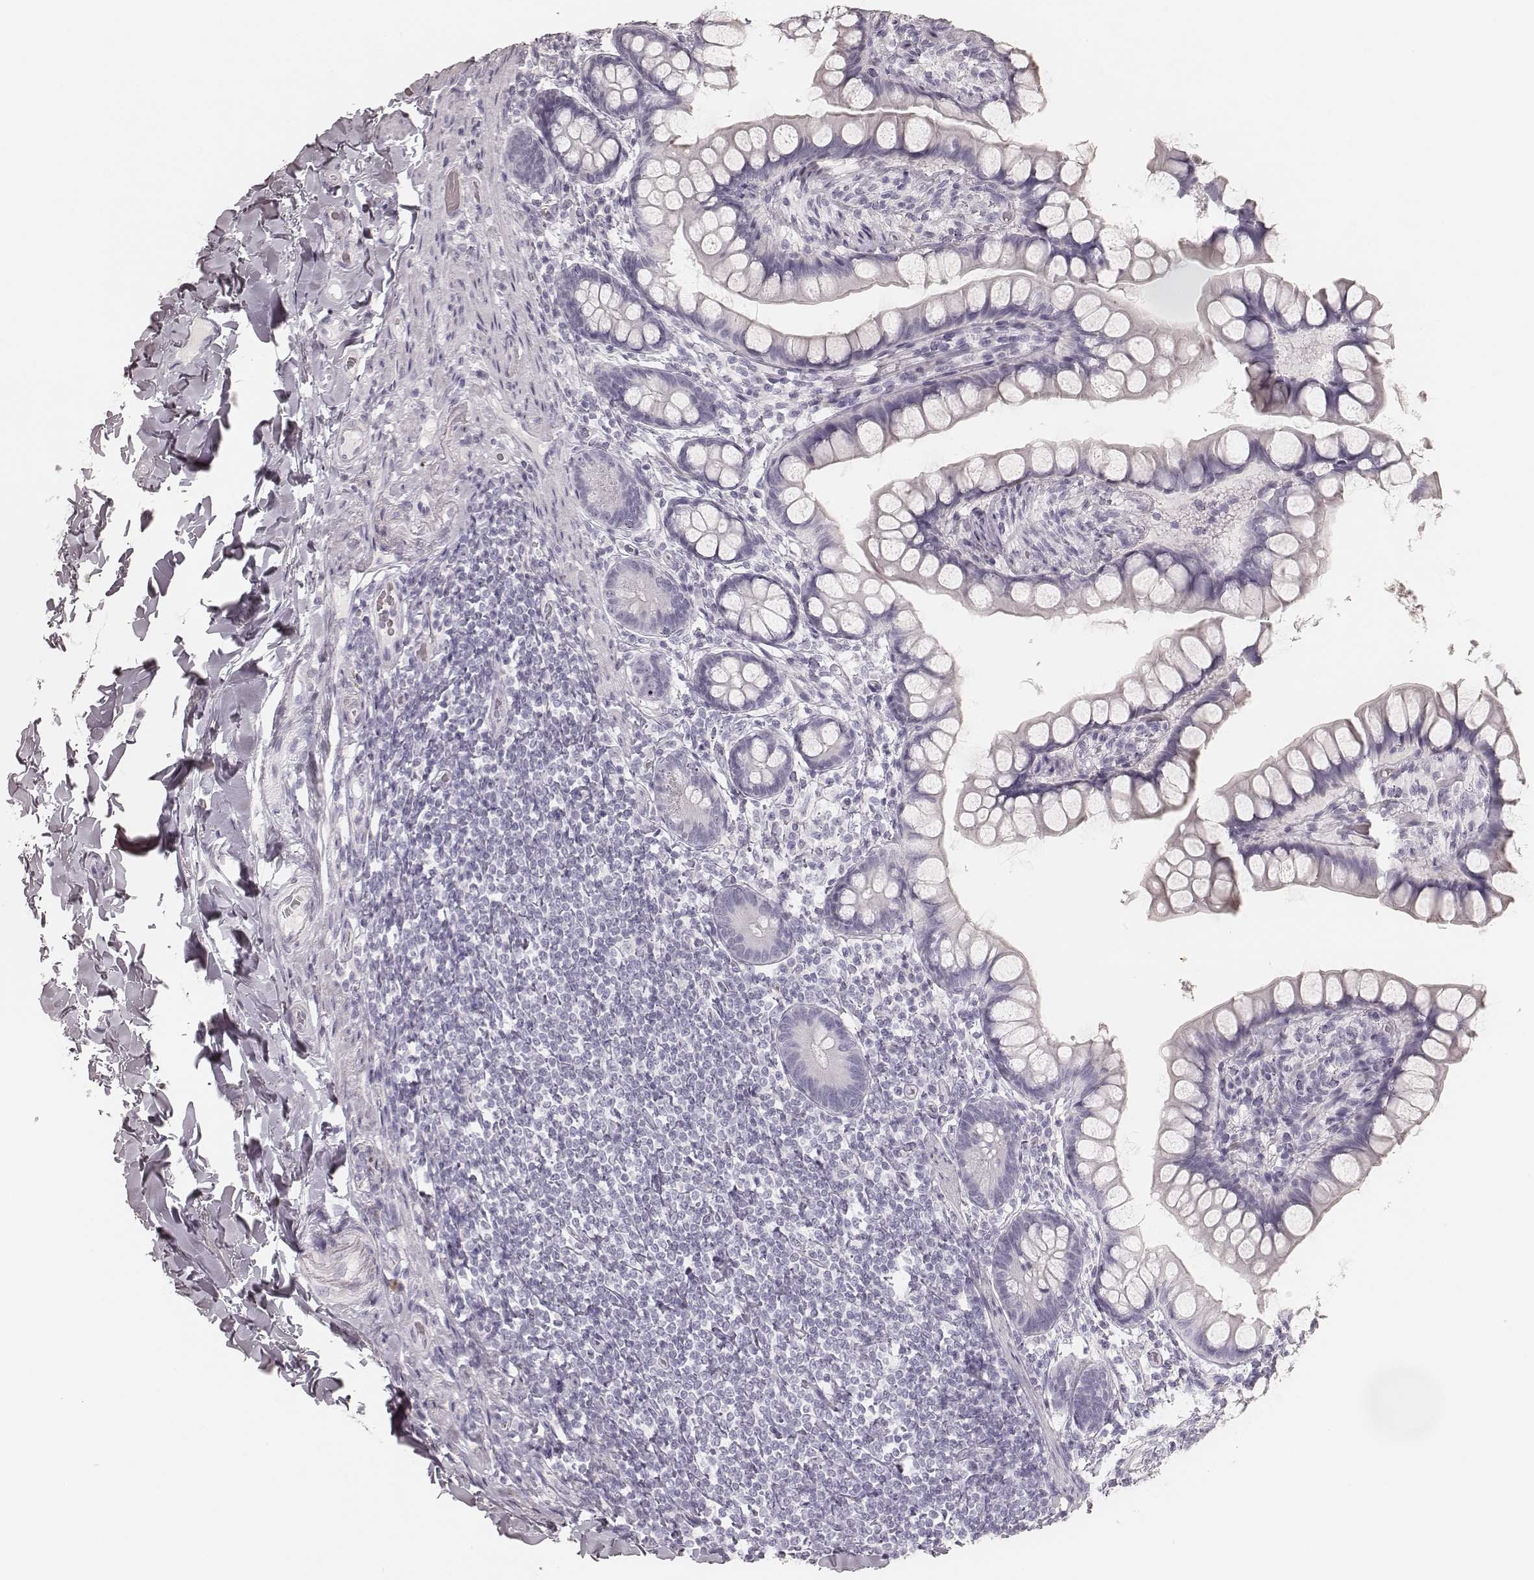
{"staining": {"intensity": "negative", "quantity": "none", "location": "none"}, "tissue": "small intestine", "cell_type": "Glandular cells", "image_type": "normal", "snomed": [{"axis": "morphology", "description": "Normal tissue, NOS"}, {"axis": "topography", "description": "Small intestine"}], "caption": "Immunohistochemical staining of normal human small intestine shows no significant staining in glandular cells.", "gene": "KRT82", "patient": {"sex": "male", "age": 70}}